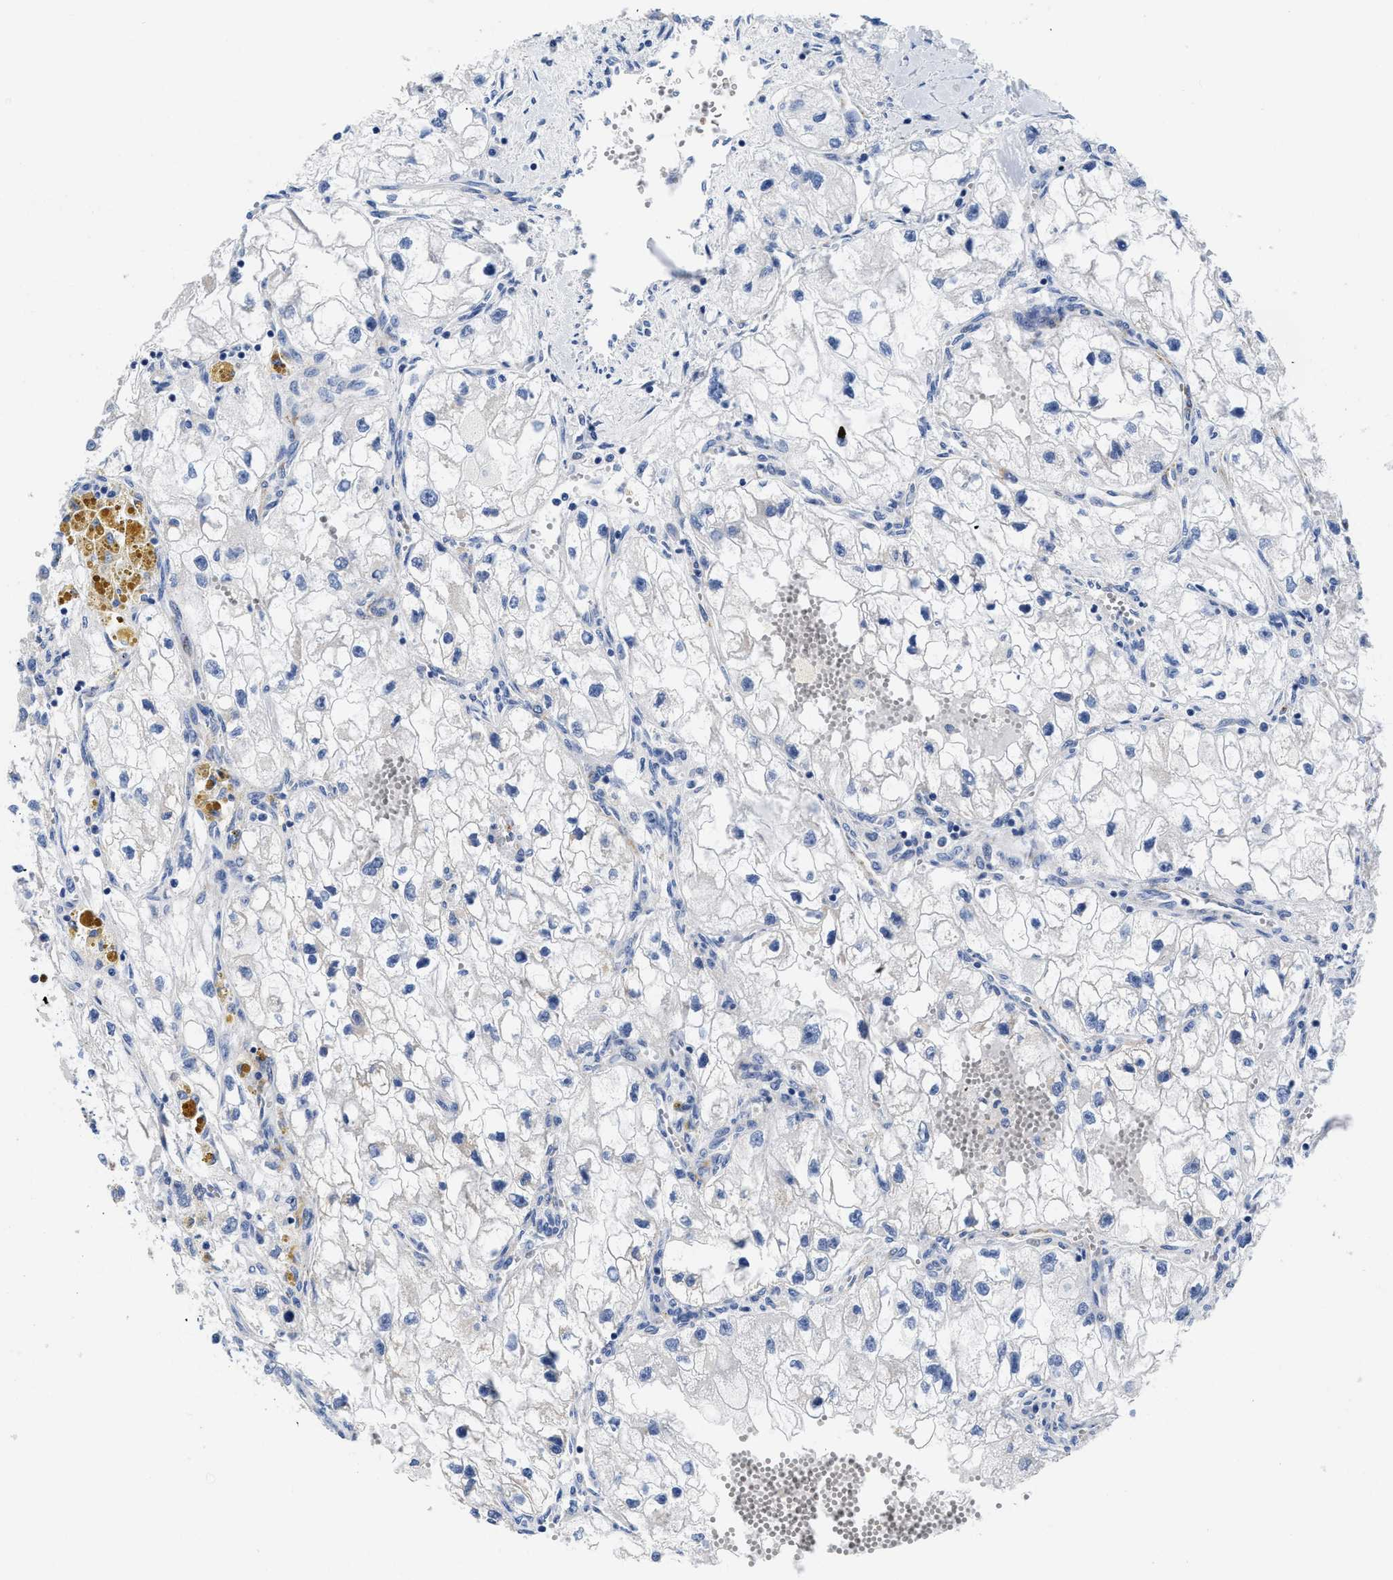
{"staining": {"intensity": "negative", "quantity": "none", "location": "none"}, "tissue": "renal cancer", "cell_type": "Tumor cells", "image_type": "cancer", "snomed": [{"axis": "morphology", "description": "Adenocarcinoma, NOS"}, {"axis": "topography", "description": "Kidney"}], "caption": "High magnification brightfield microscopy of renal adenocarcinoma stained with DAB (3,3'-diaminobenzidine) (brown) and counterstained with hematoxylin (blue): tumor cells show no significant positivity.", "gene": "SLC35F1", "patient": {"sex": "female", "age": 70}}